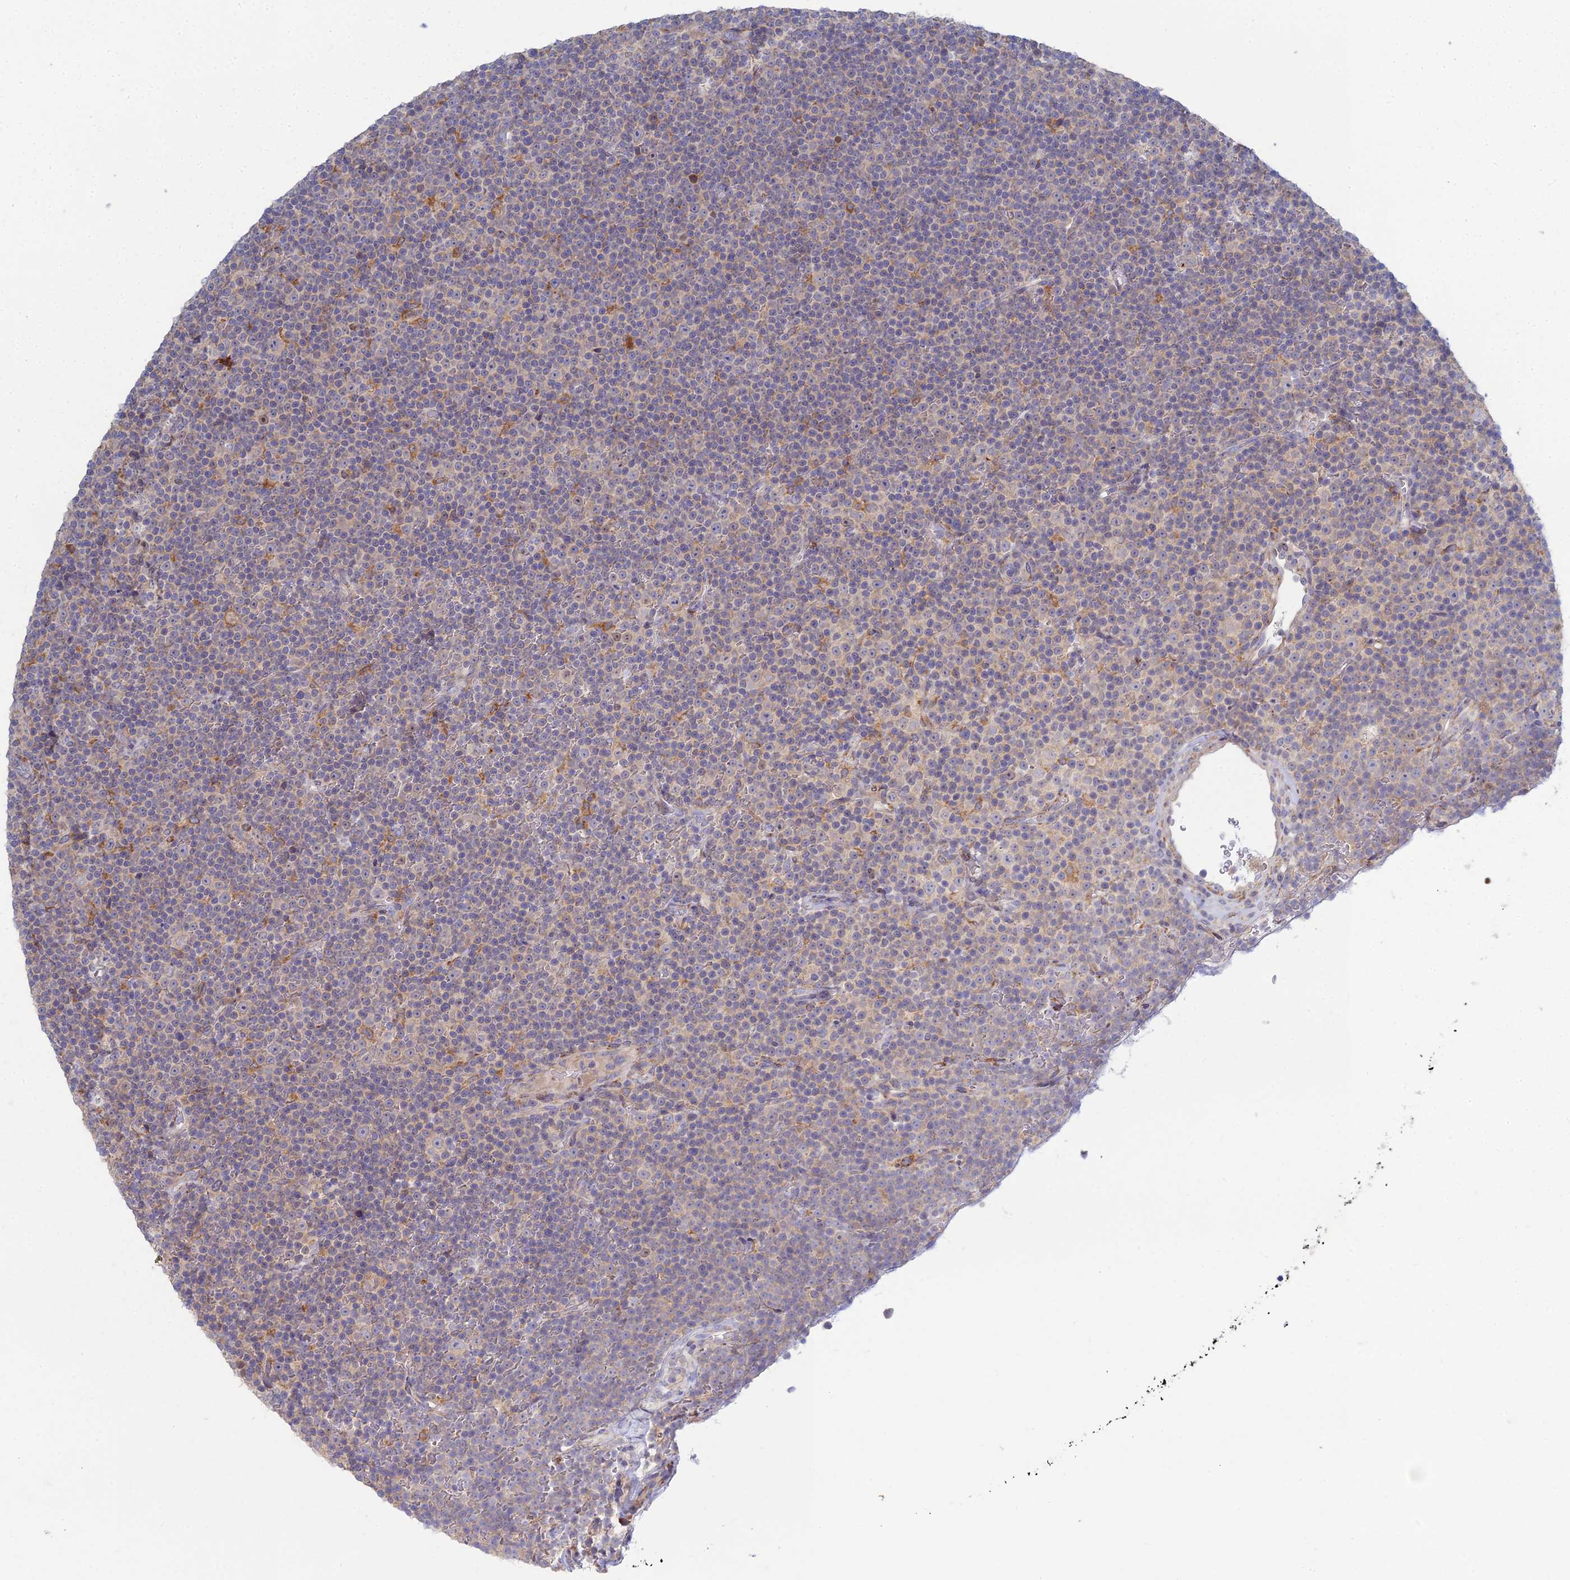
{"staining": {"intensity": "negative", "quantity": "none", "location": "none"}, "tissue": "lymphoma", "cell_type": "Tumor cells", "image_type": "cancer", "snomed": [{"axis": "morphology", "description": "Malignant lymphoma, non-Hodgkin's type, Low grade"}, {"axis": "topography", "description": "Lymph node"}], "caption": "Immunohistochemistry image of low-grade malignant lymphoma, non-Hodgkin's type stained for a protein (brown), which demonstrates no staining in tumor cells. (Brightfield microscopy of DAB (3,3'-diaminobenzidine) immunohistochemistry (IHC) at high magnification).", "gene": "TRAPPC6A", "patient": {"sex": "female", "age": 67}}